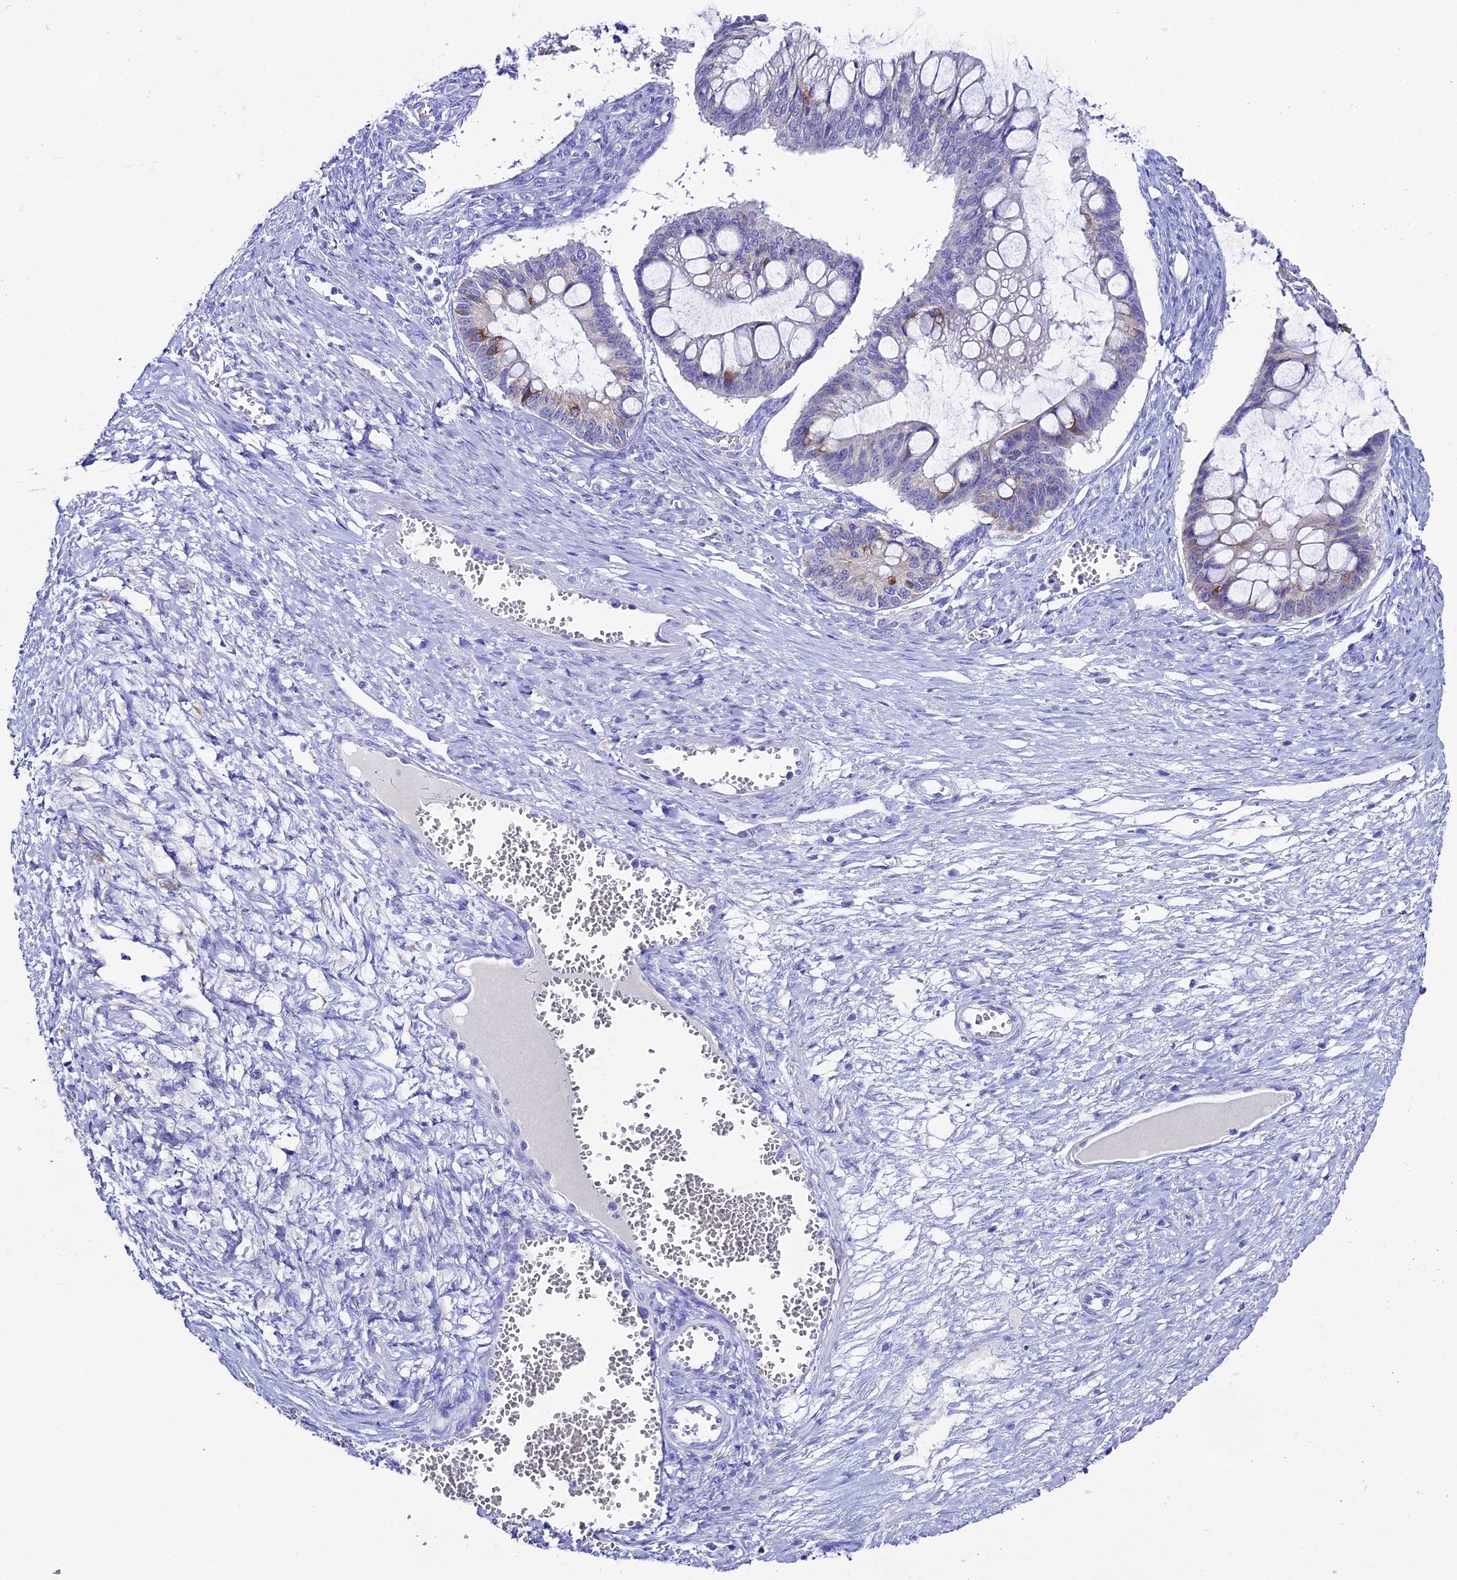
{"staining": {"intensity": "moderate", "quantity": "<25%", "location": "cytoplasmic/membranous"}, "tissue": "ovarian cancer", "cell_type": "Tumor cells", "image_type": "cancer", "snomed": [{"axis": "morphology", "description": "Cystadenocarcinoma, mucinous, NOS"}, {"axis": "topography", "description": "Ovary"}], "caption": "High-power microscopy captured an immunohistochemistry (IHC) micrograph of ovarian cancer (mucinous cystadenocarcinoma), revealing moderate cytoplasmic/membranous staining in about <25% of tumor cells.", "gene": "FKBP11", "patient": {"sex": "female", "age": 73}}